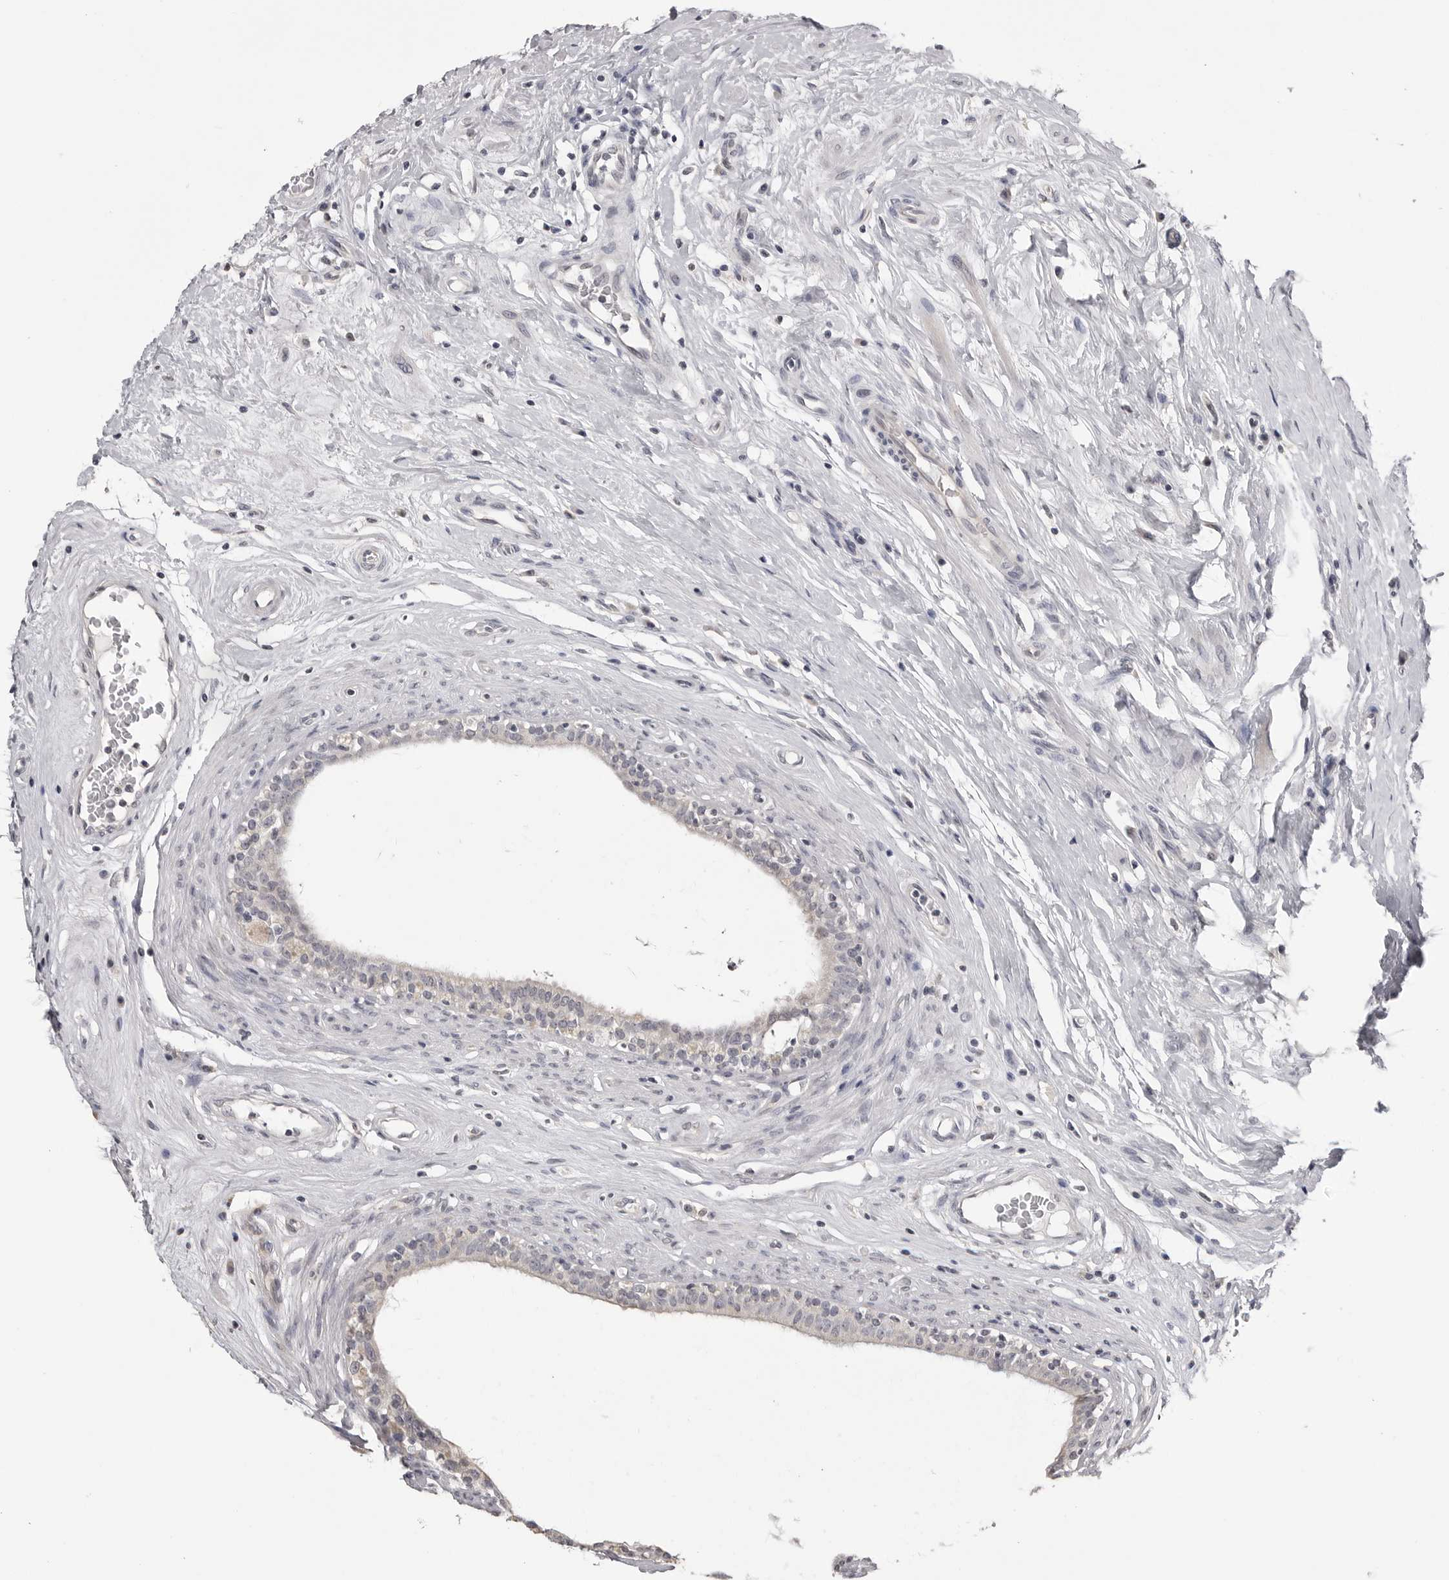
{"staining": {"intensity": "negative", "quantity": "none", "location": "none"}, "tissue": "epididymis", "cell_type": "Glandular cells", "image_type": "normal", "snomed": [{"axis": "morphology", "description": "Normal tissue, NOS"}, {"axis": "morphology", "description": "Inflammation, NOS"}, {"axis": "topography", "description": "Epididymis"}], "caption": "DAB (3,3'-diaminobenzidine) immunohistochemical staining of unremarkable epididymis displays no significant expression in glandular cells. Nuclei are stained in blue.", "gene": "GPN2", "patient": {"sex": "male", "age": 84}}